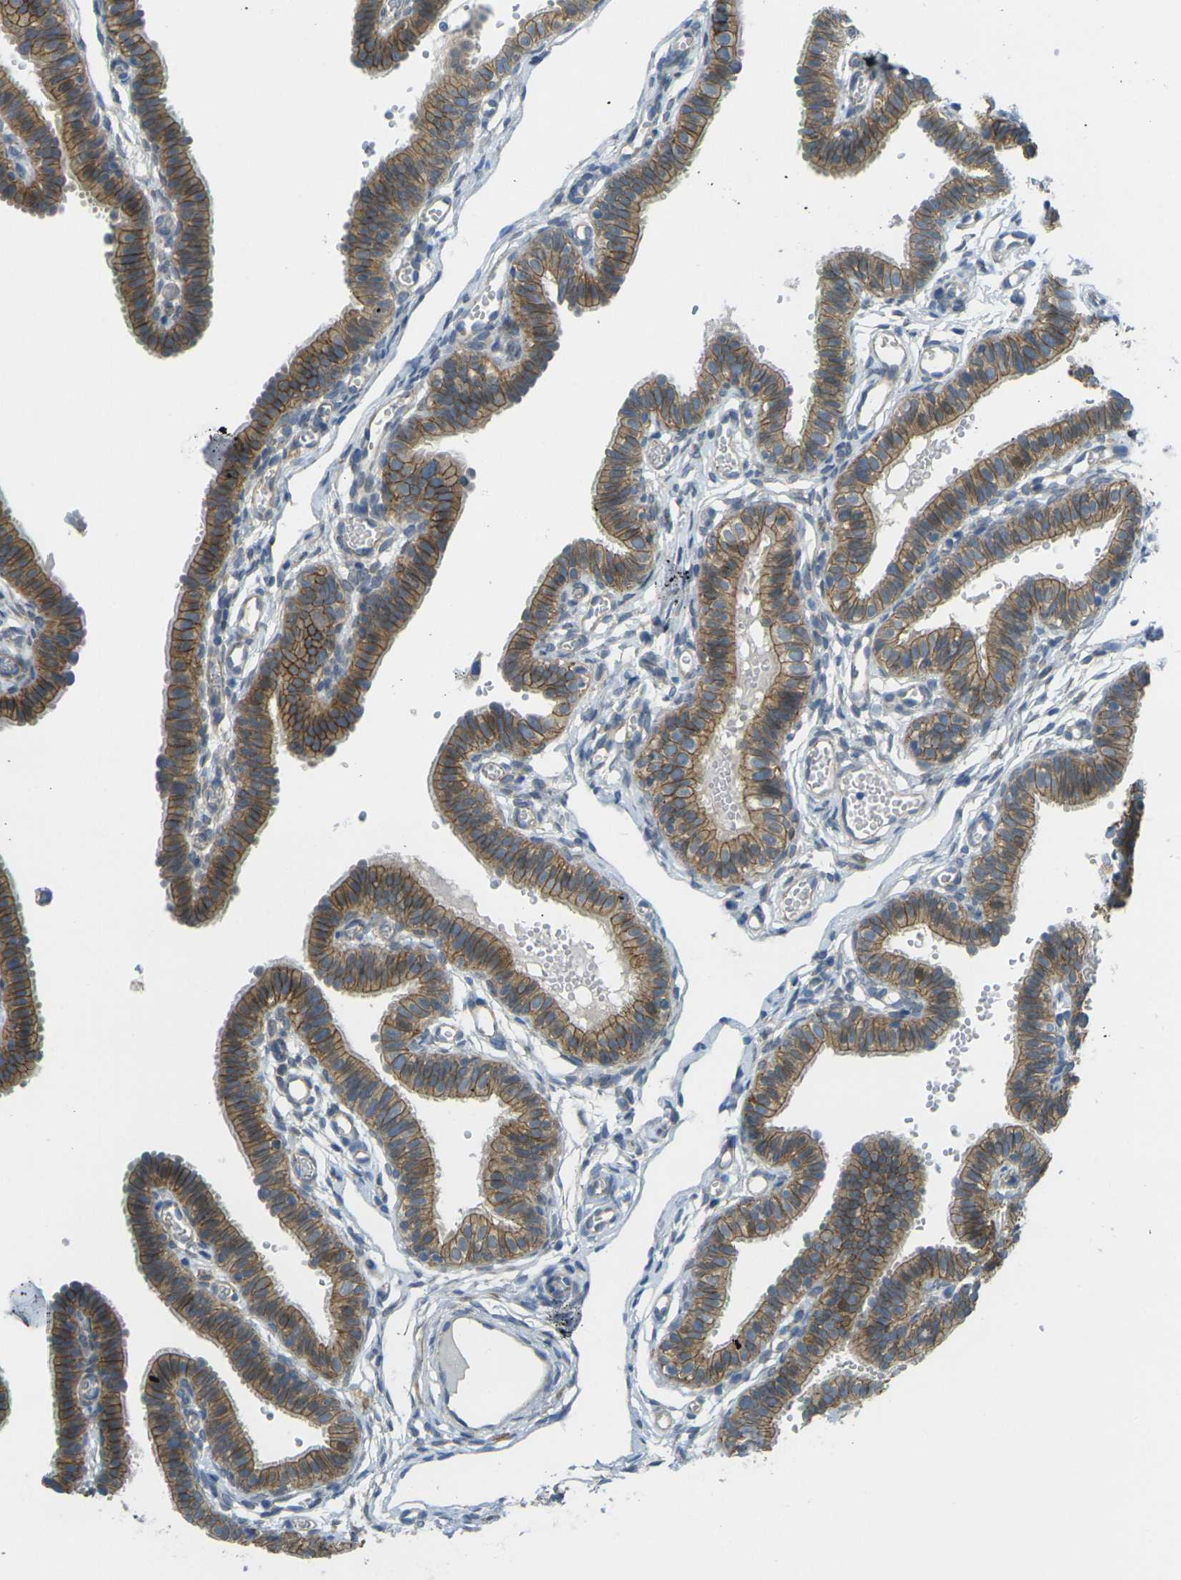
{"staining": {"intensity": "strong", "quantity": ">75%", "location": "cytoplasmic/membranous"}, "tissue": "fallopian tube", "cell_type": "Glandular cells", "image_type": "normal", "snomed": [{"axis": "morphology", "description": "Normal tissue, NOS"}, {"axis": "topography", "description": "Fallopian tube"}, {"axis": "topography", "description": "Placenta"}], "caption": "An IHC image of normal tissue is shown. Protein staining in brown labels strong cytoplasmic/membranous positivity in fallopian tube within glandular cells.", "gene": "RHBDD1", "patient": {"sex": "female", "age": 34}}